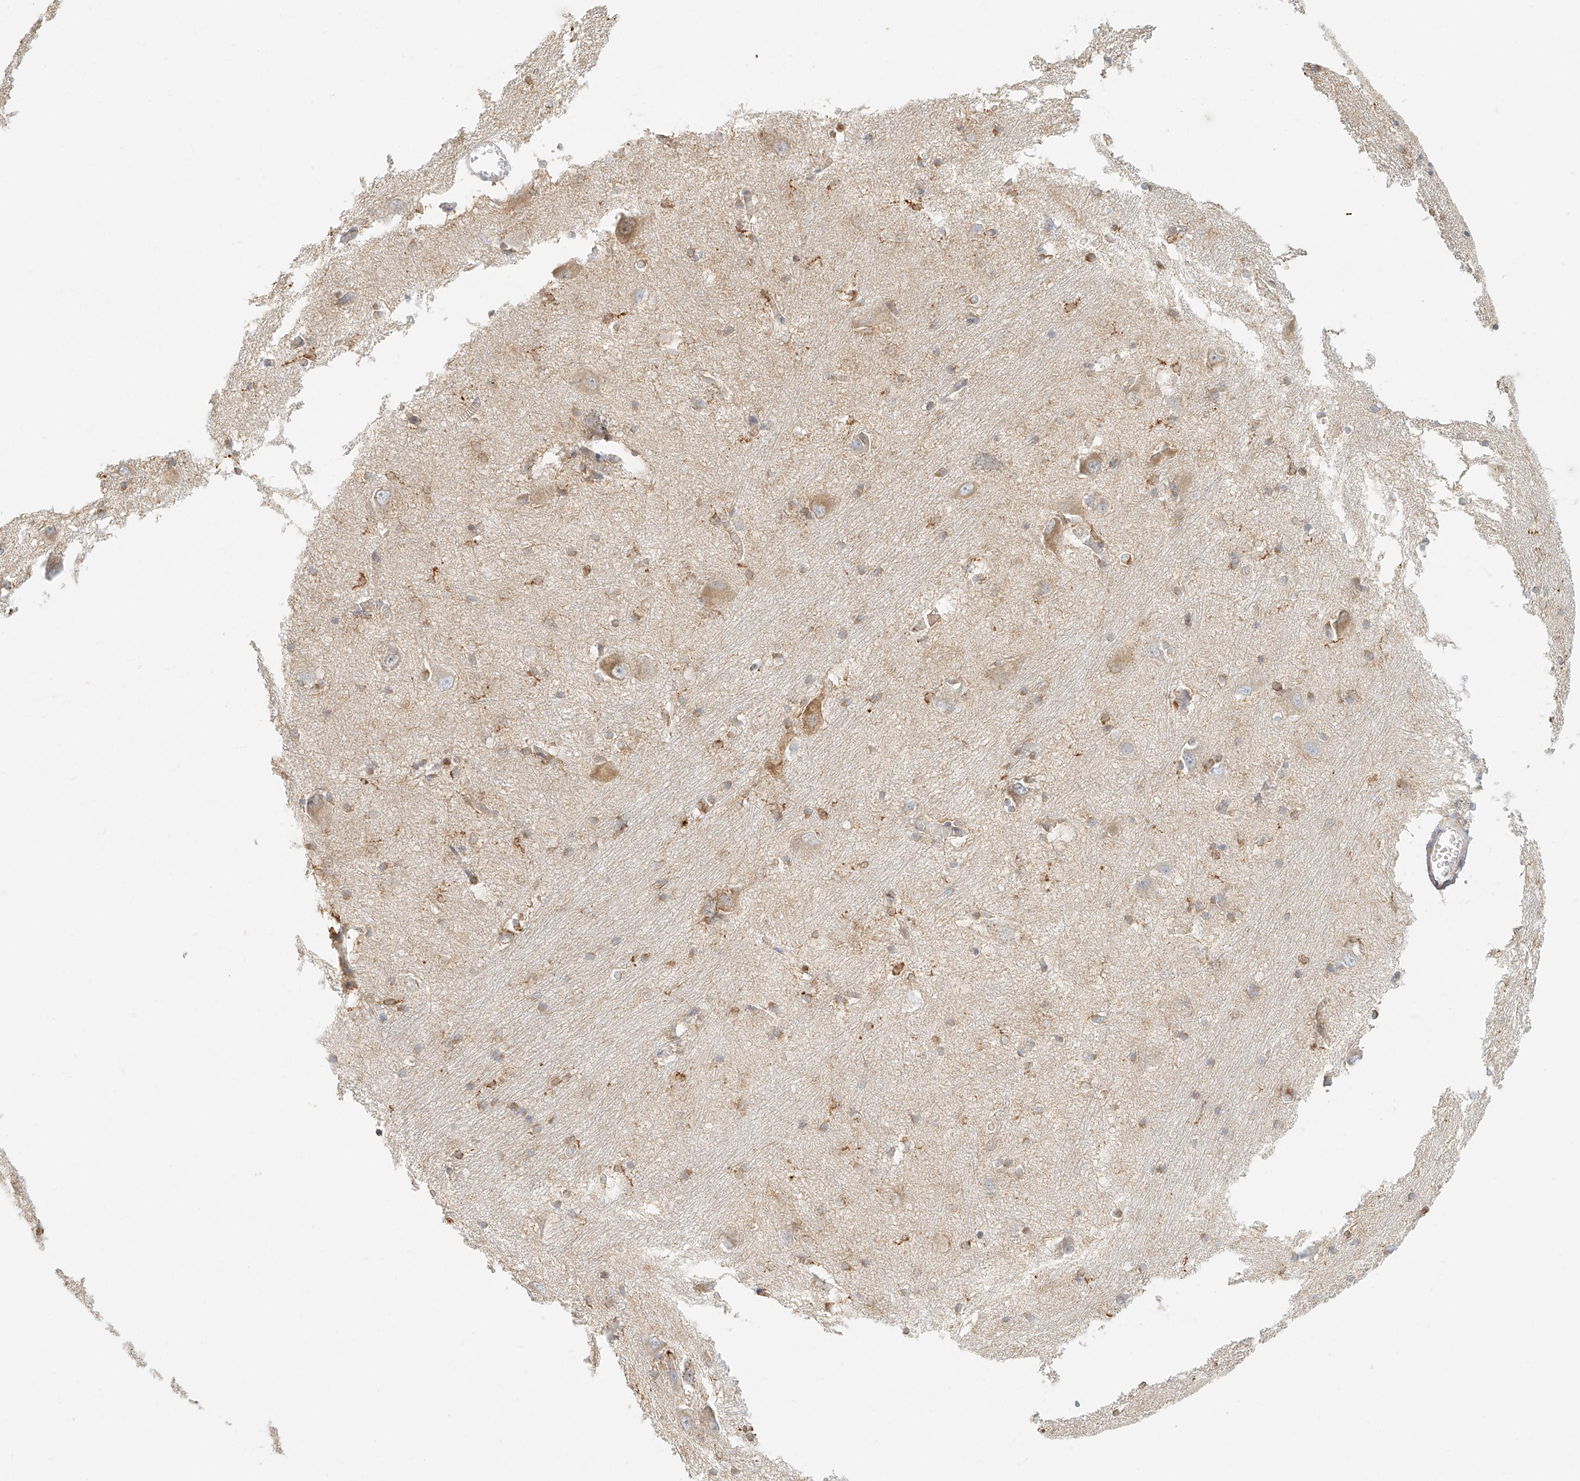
{"staining": {"intensity": "moderate", "quantity": "<25%", "location": "cytoplasmic/membranous"}, "tissue": "caudate", "cell_type": "Glial cells", "image_type": "normal", "snomed": [{"axis": "morphology", "description": "Normal tissue, NOS"}, {"axis": "topography", "description": "Lateral ventricle wall"}], "caption": "Glial cells show moderate cytoplasmic/membranous staining in approximately <25% of cells in unremarkable caudate. (brown staining indicates protein expression, while blue staining denotes nuclei).", "gene": "DHRS7", "patient": {"sex": "male", "age": 37}}